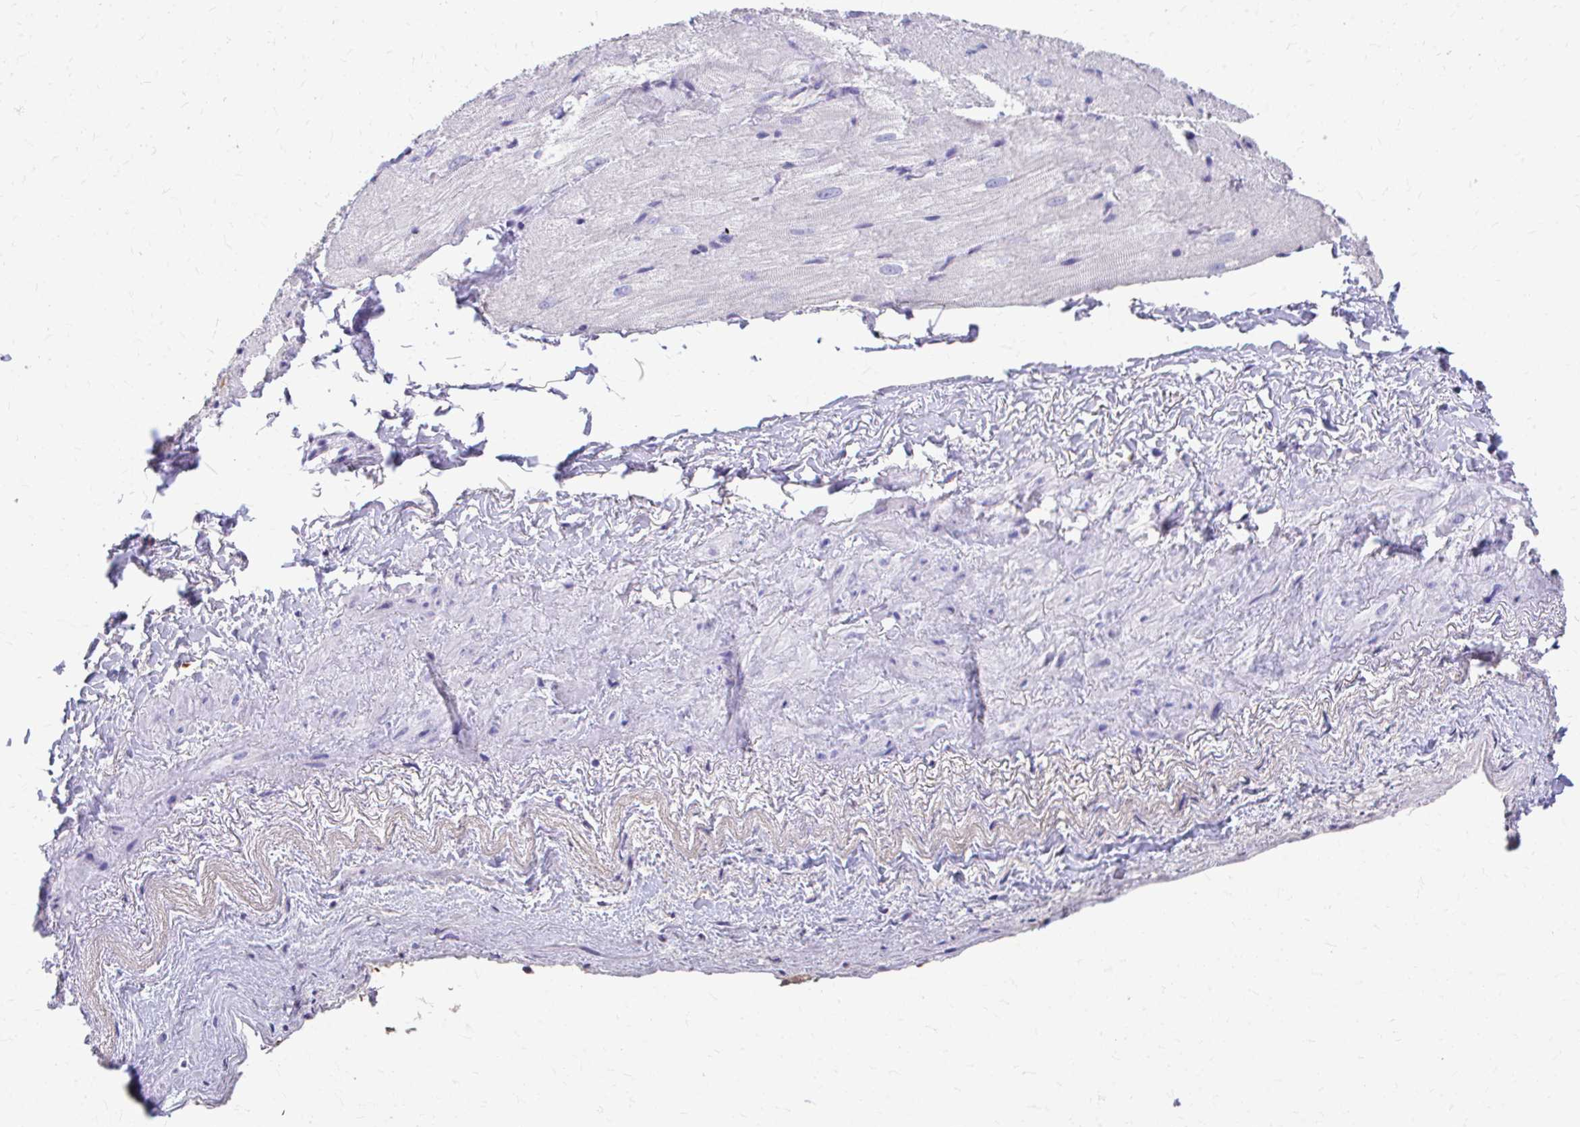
{"staining": {"intensity": "negative", "quantity": "none", "location": "none"}, "tissue": "heart muscle", "cell_type": "Cardiomyocytes", "image_type": "normal", "snomed": [{"axis": "morphology", "description": "Normal tissue, NOS"}, {"axis": "topography", "description": "Heart"}], "caption": "Protein analysis of unremarkable heart muscle exhibits no significant staining in cardiomyocytes. The staining is performed using DAB (3,3'-diaminobenzidine) brown chromogen with nuclei counter-stained in using hematoxylin.", "gene": "CFH", "patient": {"sex": "male", "age": 62}}